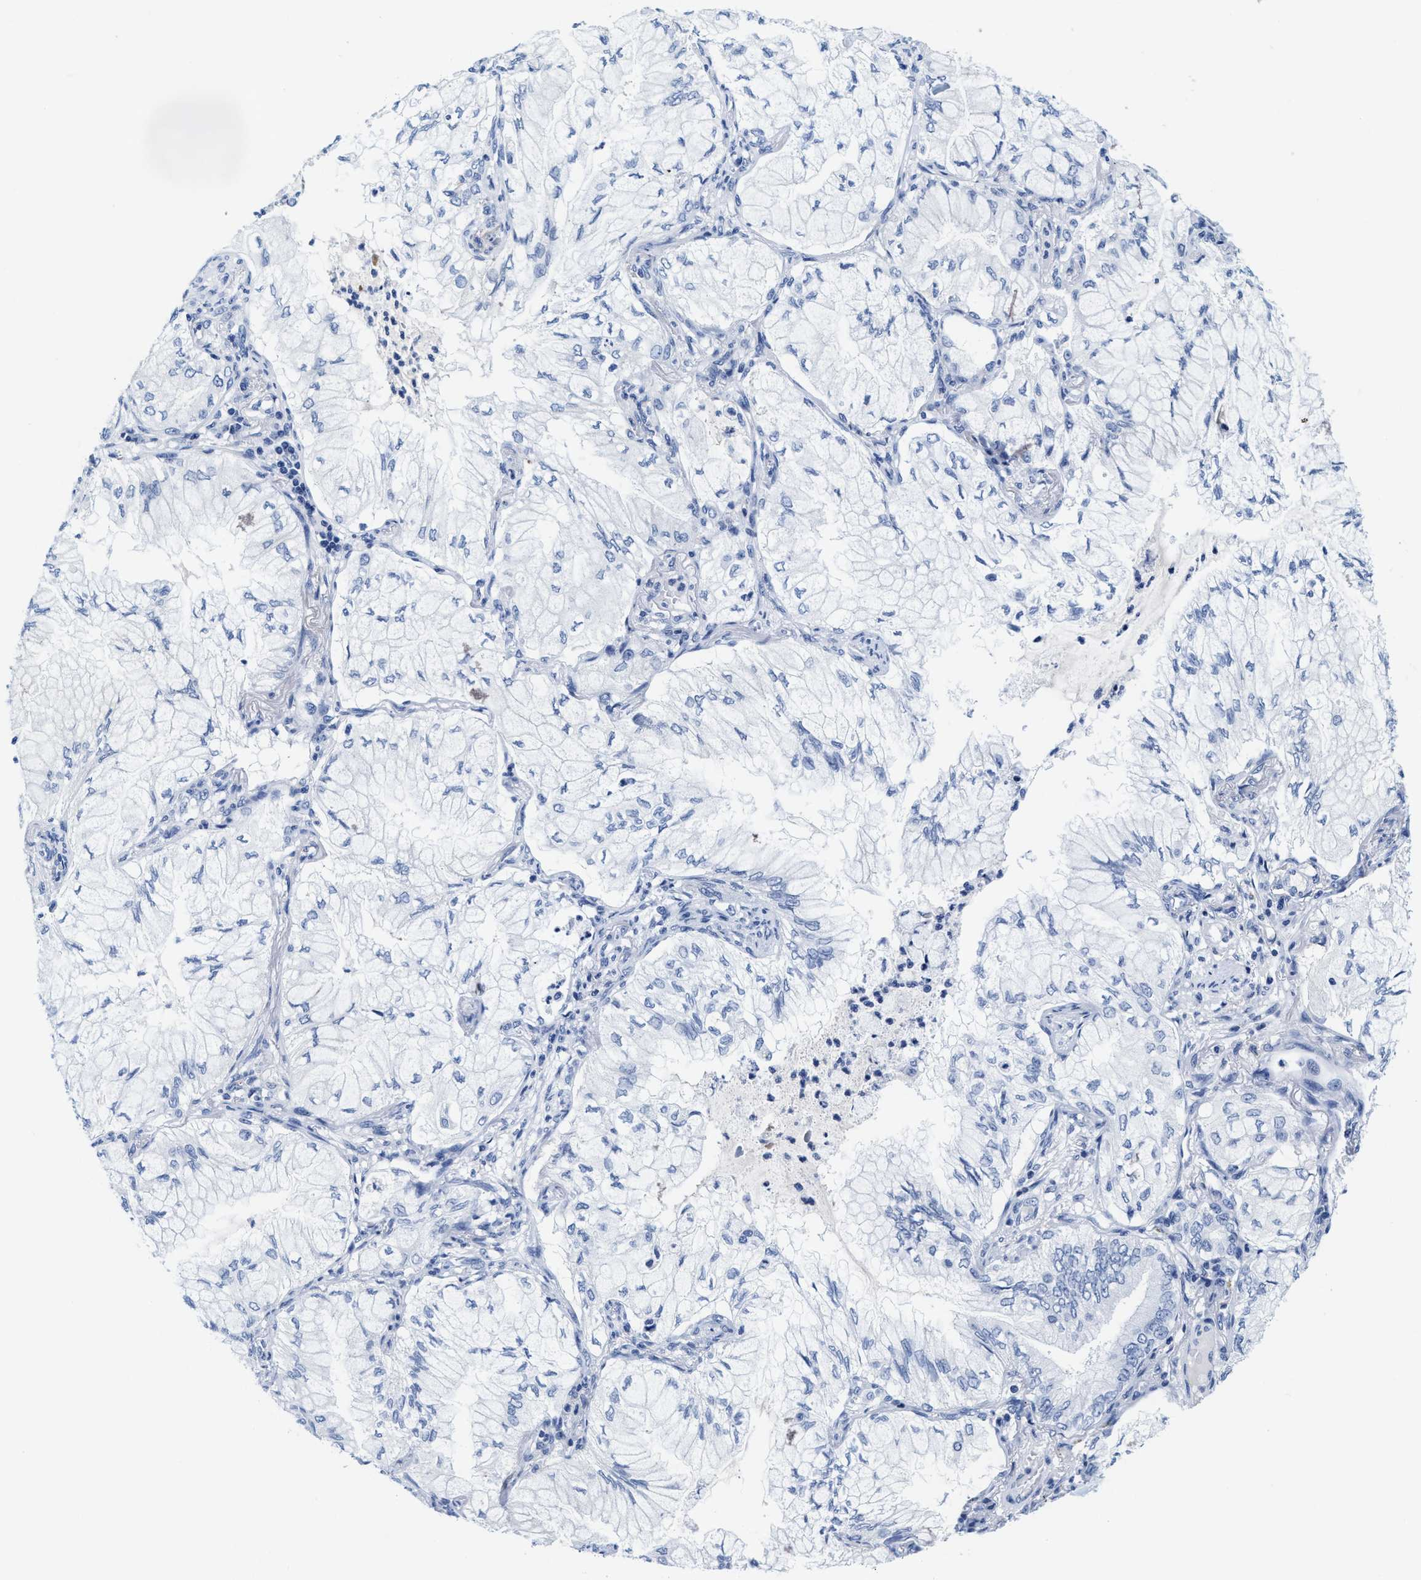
{"staining": {"intensity": "negative", "quantity": "none", "location": "none"}, "tissue": "lung cancer", "cell_type": "Tumor cells", "image_type": "cancer", "snomed": [{"axis": "morphology", "description": "Adenocarcinoma, NOS"}, {"axis": "topography", "description": "Lung"}], "caption": "Tumor cells show no significant expression in adenocarcinoma (lung).", "gene": "TTC3", "patient": {"sex": "female", "age": 70}}